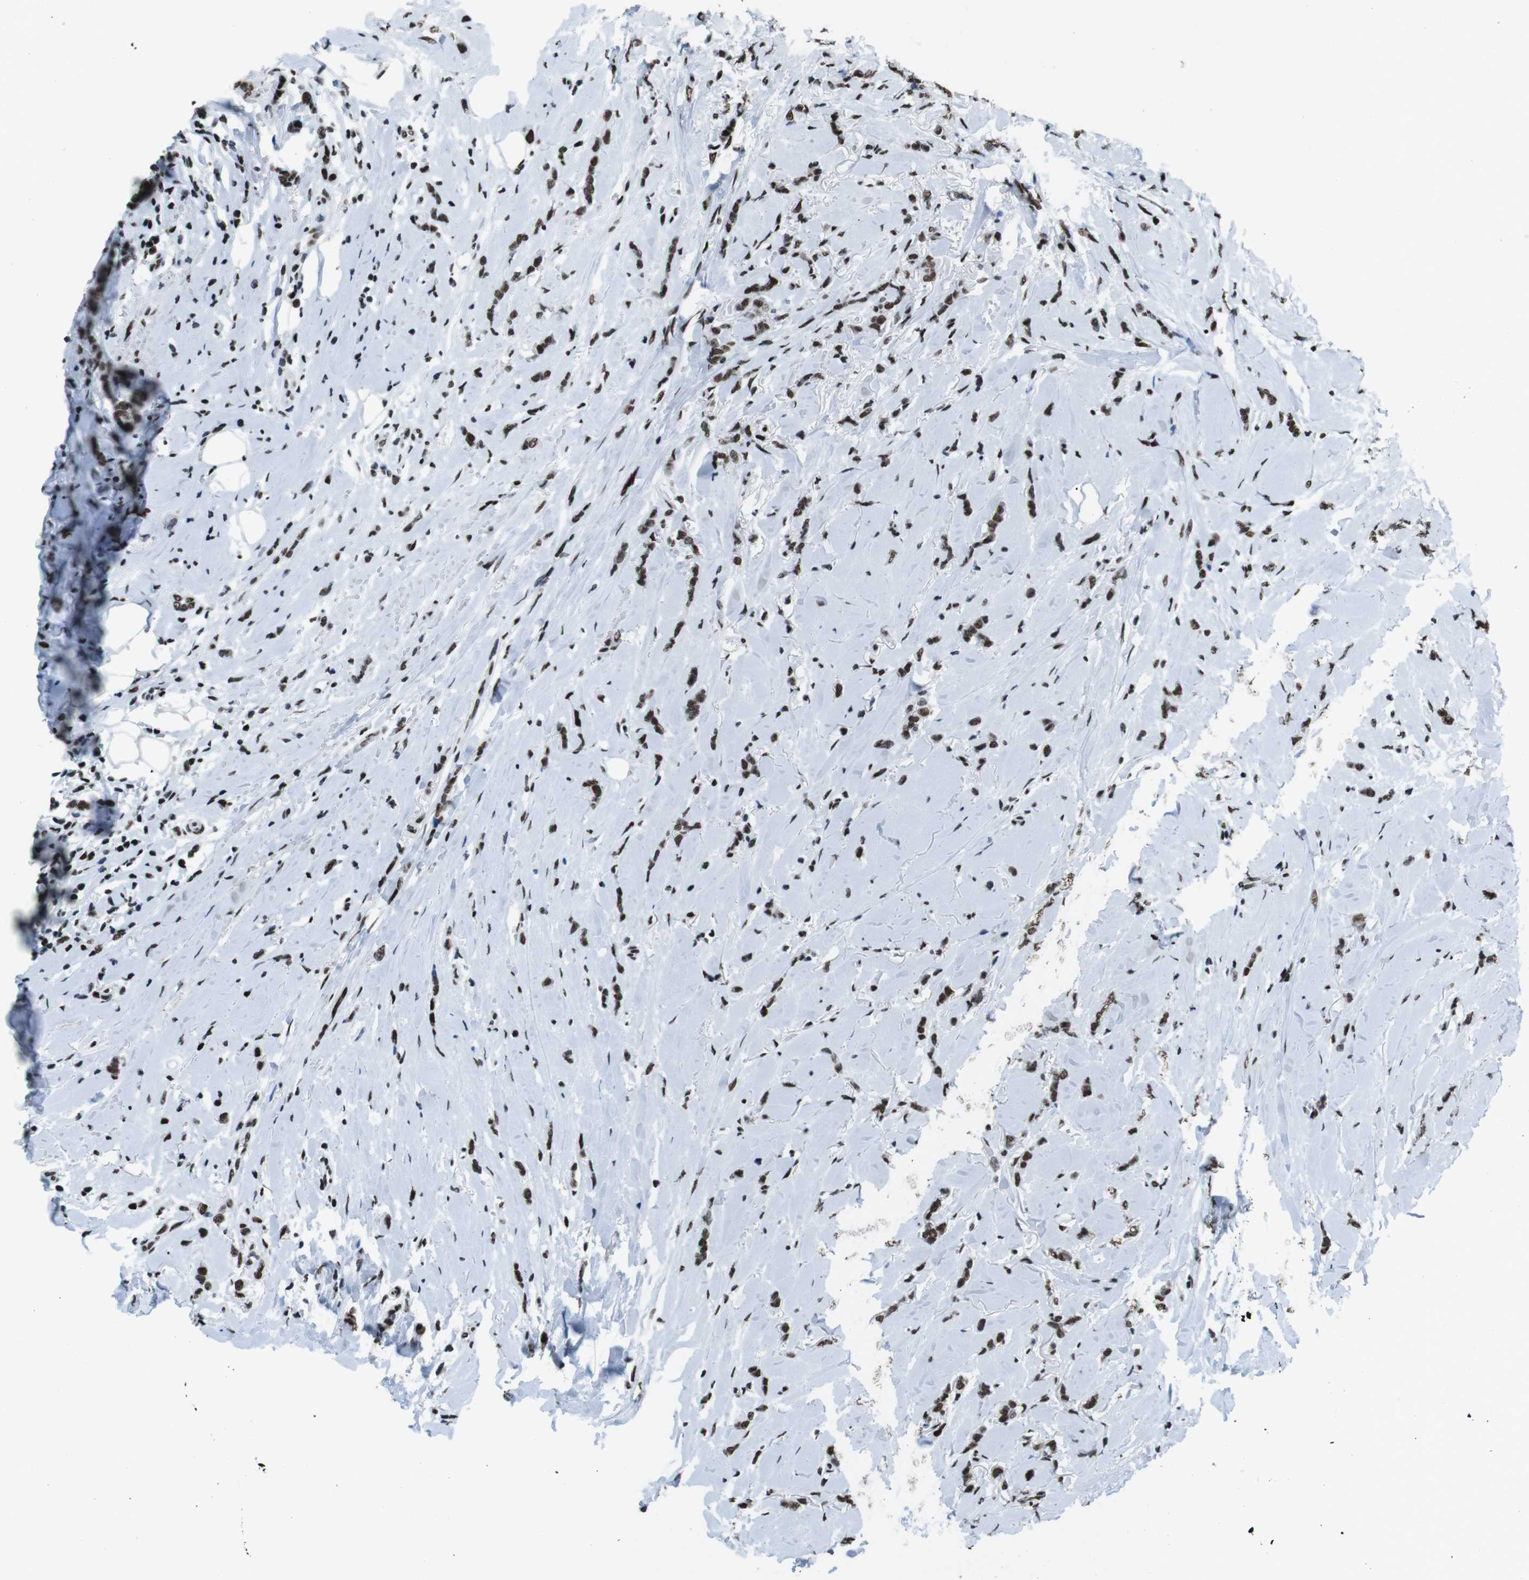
{"staining": {"intensity": "moderate", "quantity": ">75%", "location": "nuclear"}, "tissue": "breast cancer", "cell_type": "Tumor cells", "image_type": "cancer", "snomed": [{"axis": "morphology", "description": "Lobular carcinoma"}, {"axis": "topography", "description": "Skin"}, {"axis": "topography", "description": "Breast"}], "caption": "The immunohistochemical stain highlights moderate nuclear positivity in tumor cells of breast lobular carcinoma tissue. (IHC, brightfield microscopy, high magnification).", "gene": "CITED2", "patient": {"sex": "female", "age": 46}}